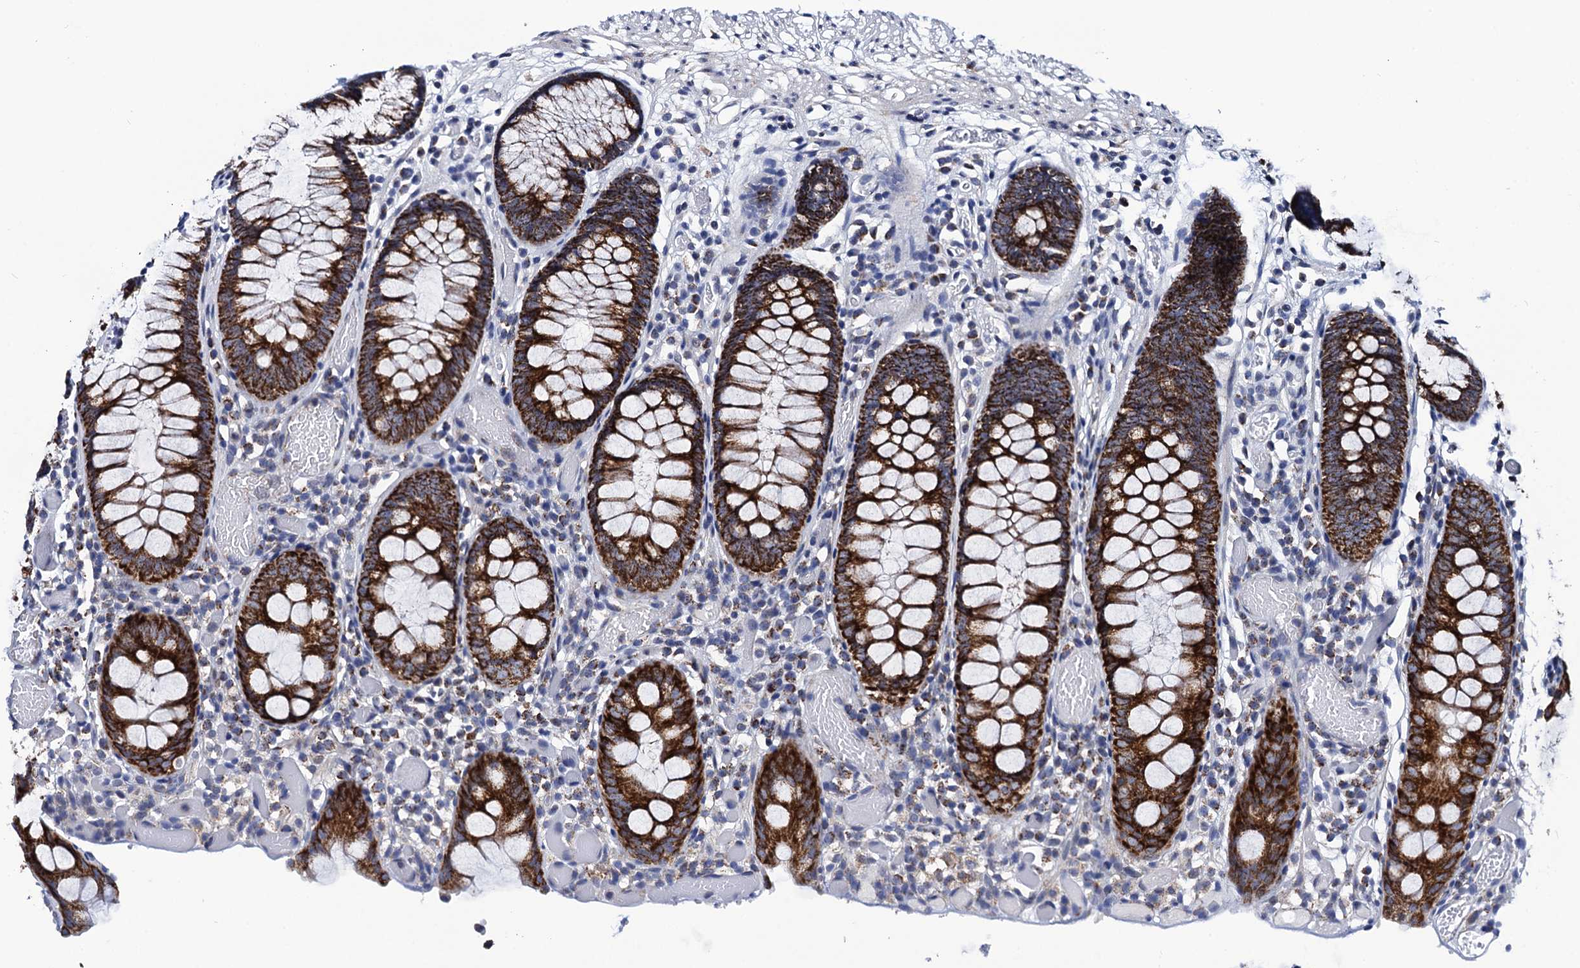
{"staining": {"intensity": "weak", "quantity": "25%-75%", "location": "cytoplasmic/membranous"}, "tissue": "colon", "cell_type": "Endothelial cells", "image_type": "normal", "snomed": [{"axis": "morphology", "description": "Normal tissue, NOS"}, {"axis": "topography", "description": "Colon"}], "caption": "DAB immunohistochemical staining of benign colon demonstrates weak cytoplasmic/membranous protein expression in approximately 25%-75% of endothelial cells.", "gene": "PTCD3", "patient": {"sex": "male", "age": 14}}